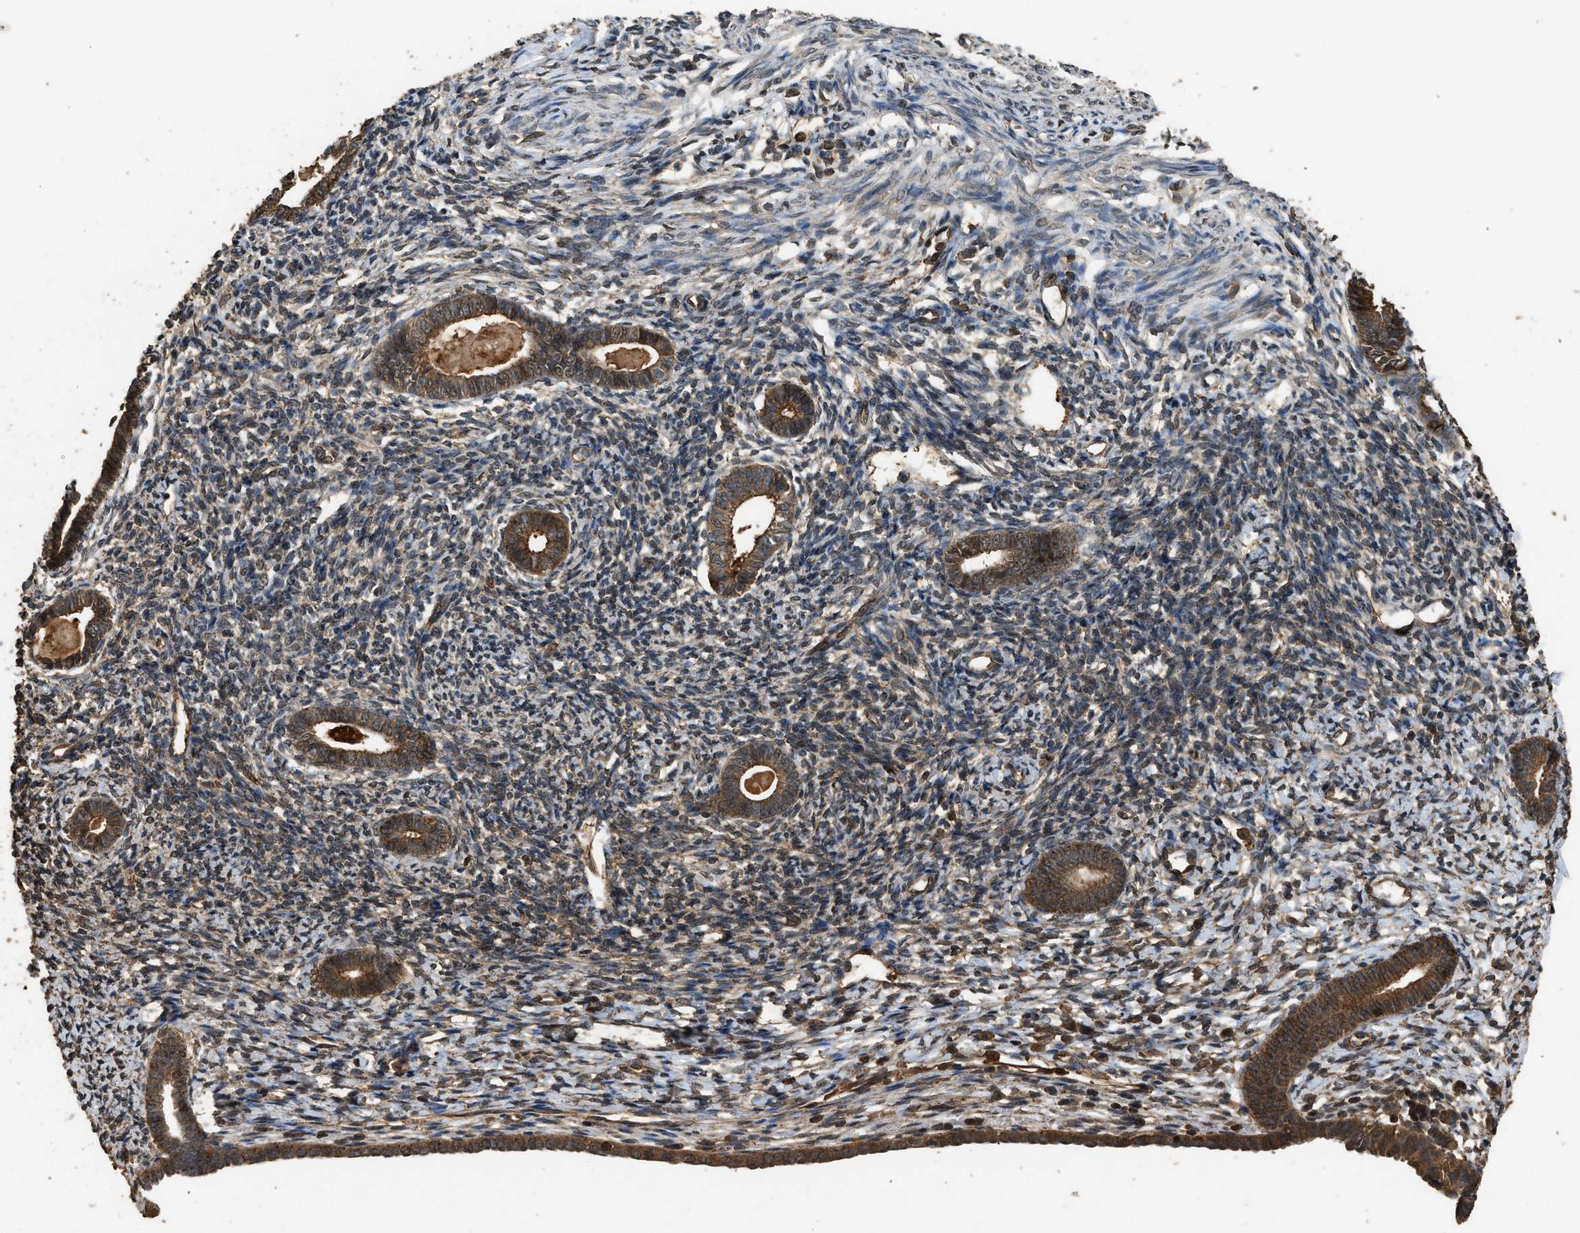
{"staining": {"intensity": "strong", "quantity": ">75%", "location": "cytoplasmic/membranous,nuclear"}, "tissue": "endometrium", "cell_type": "Cells in endometrial stroma", "image_type": "normal", "snomed": [{"axis": "morphology", "description": "Normal tissue, NOS"}, {"axis": "topography", "description": "Endometrium"}], "caption": "A micrograph of human endometrium stained for a protein reveals strong cytoplasmic/membranous,nuclear brown staining in cells in endometrial stroma.", "gene": "MYBL2", "patient": {"sex": "female", "age": 71}}